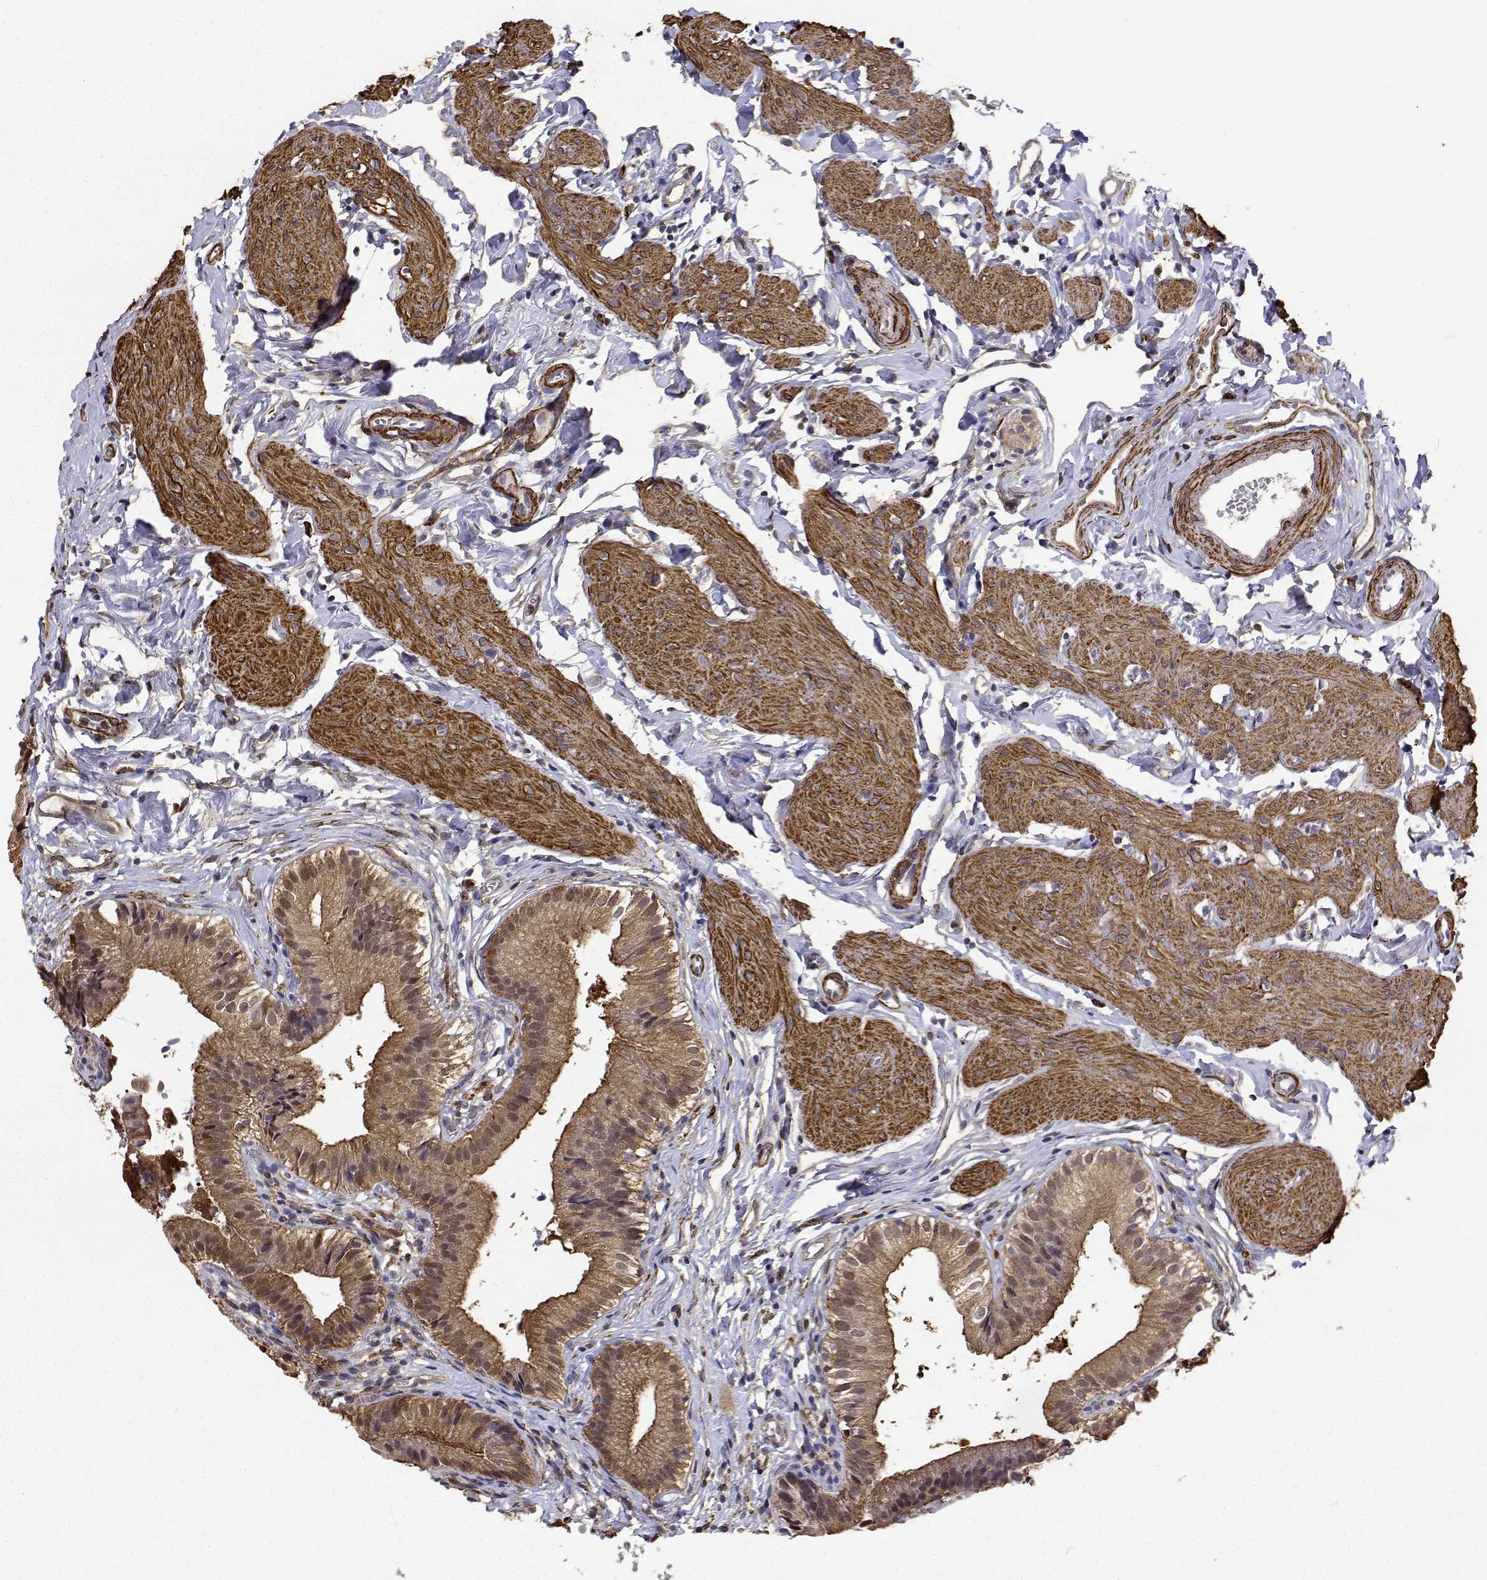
{"staining": {"intensity": "strong", "quantity": ">75%", "location": "cytoplasmic/membranous,nuclear"}, "tissue": "gallbladder", "cell_type": "Glandular cells", "image_type": "normal", "snomed": [{"axis": "morphology", "description": "Normal tissue, NOS"}, {"axis": "topography", "description": "Gallbladder"}], "caption": "Glandular cells reveal strong cytoplasmic/membranous,nuclear expression in about >75% of cells in unremarkable gallbladder.", "gene": "PCID2", "patient": {"sex": "female", "age": 47}}